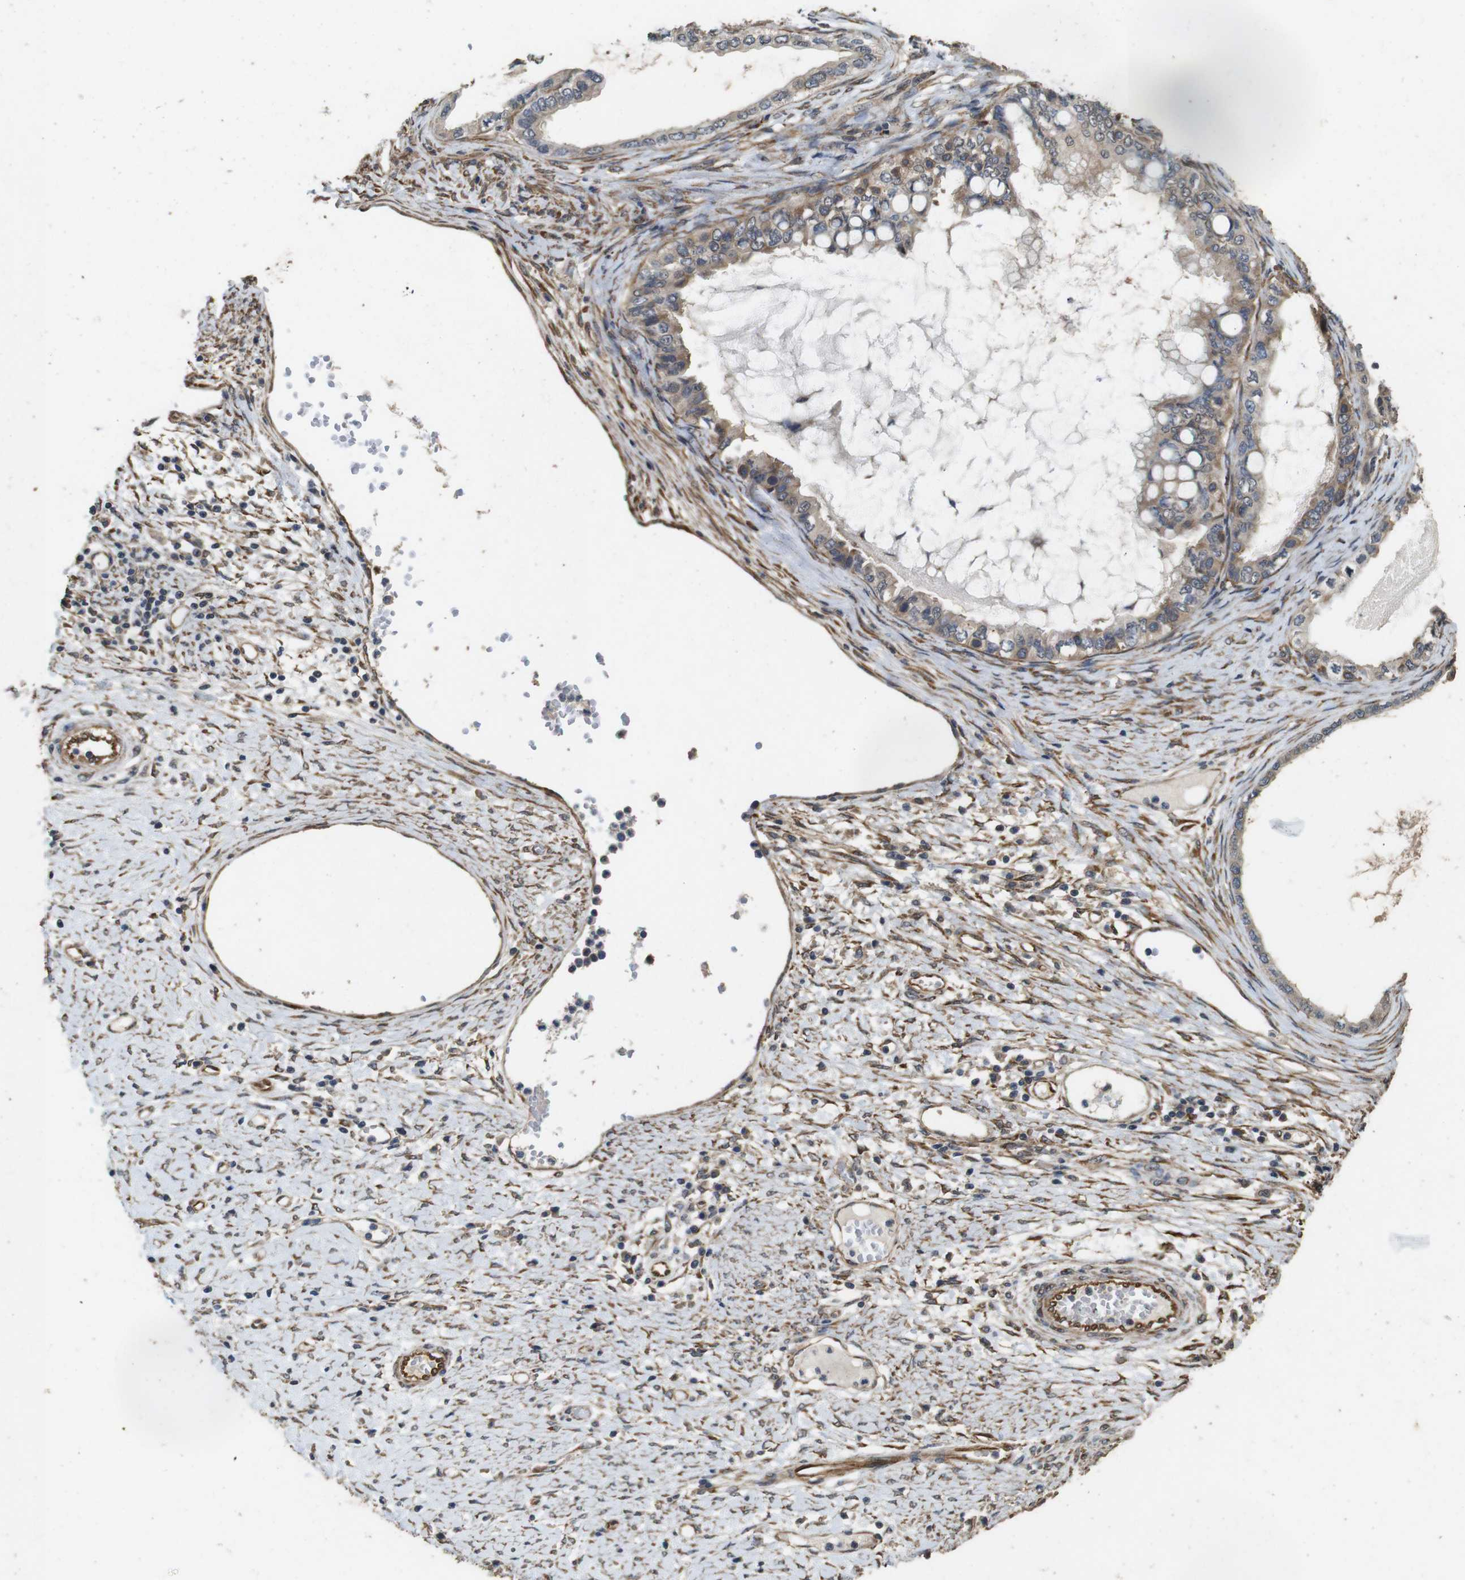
{"staining": {"intensity": "weak", "quantity": ">75%", "location": "cytoplasmic/membranous"}, "tissue": "ovarian cancer", "cell_type": "Tumor cells", "image_type": "cancer", "snomed": [{"axis": "morphology", "description": "Cystadenocarcinoma, mucinous, NOS"}, {"axis": "topography", "description": "Ovary"}], "caption": "The image displays immunohistochemical staining of mucinous cystadenocarcinoma (ovarian). There is weak cytoplasmic/membranous positivity is present in about >75% of tumor cells. The protein is stained brown, and the nuclei are stained in blue (DAB IHC with brightfield microscopy, high magnification).", "gene": "CNPY4", "patient": {"sex": "female", "age": 80}}